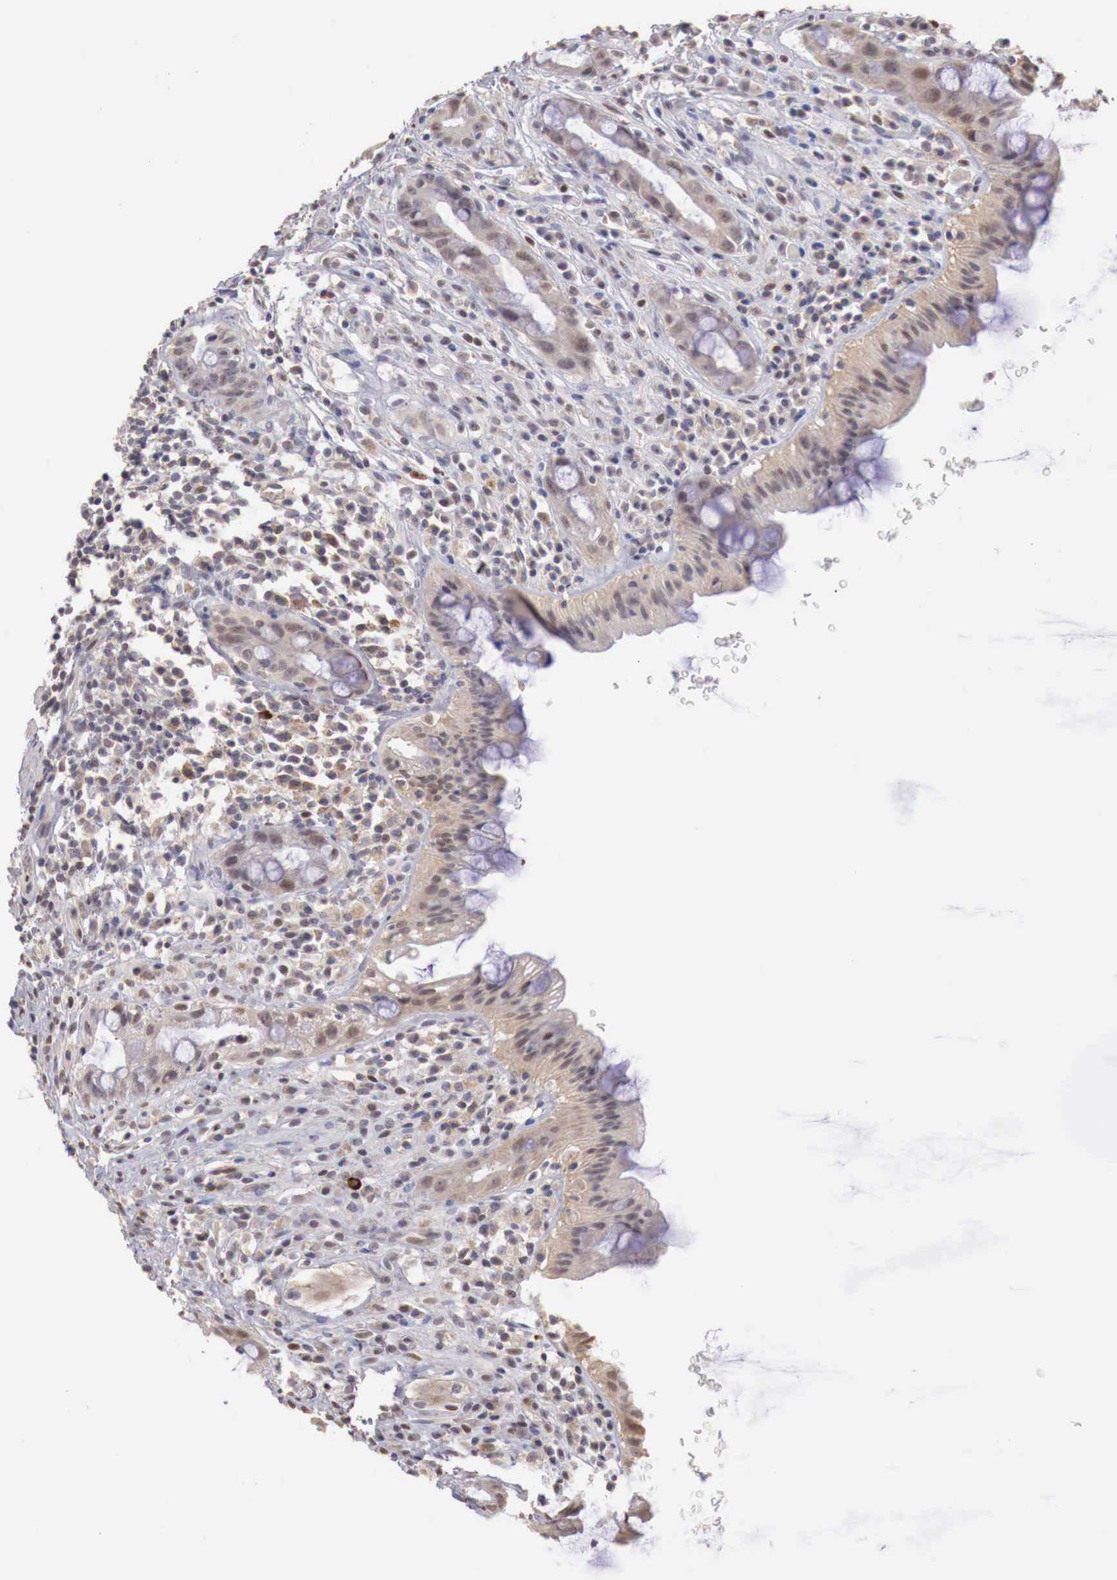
{"staining": {"intensity": "weak", "quantity": ">75%", "location": "cytoplasmic/membranous"}, "tissue": "rectum", "cell_type": "Glandular cells", "image_type": "normal", "snomed": [{"axis": "morphology", "description": "Normal tissue, NOS"}, {"axis": "topography", "description": "Rectum"}], "caption": "Rectum was stained to show a protein in brown. There is low levels of weak cytoplasmic/membranous positivity in about >75% of glandular cells. (brown staining indicates protein expression, while blue staining denotes nuclei).", "gene": "TBC1D9", "patient": {"sex": "male", "age": 65}}